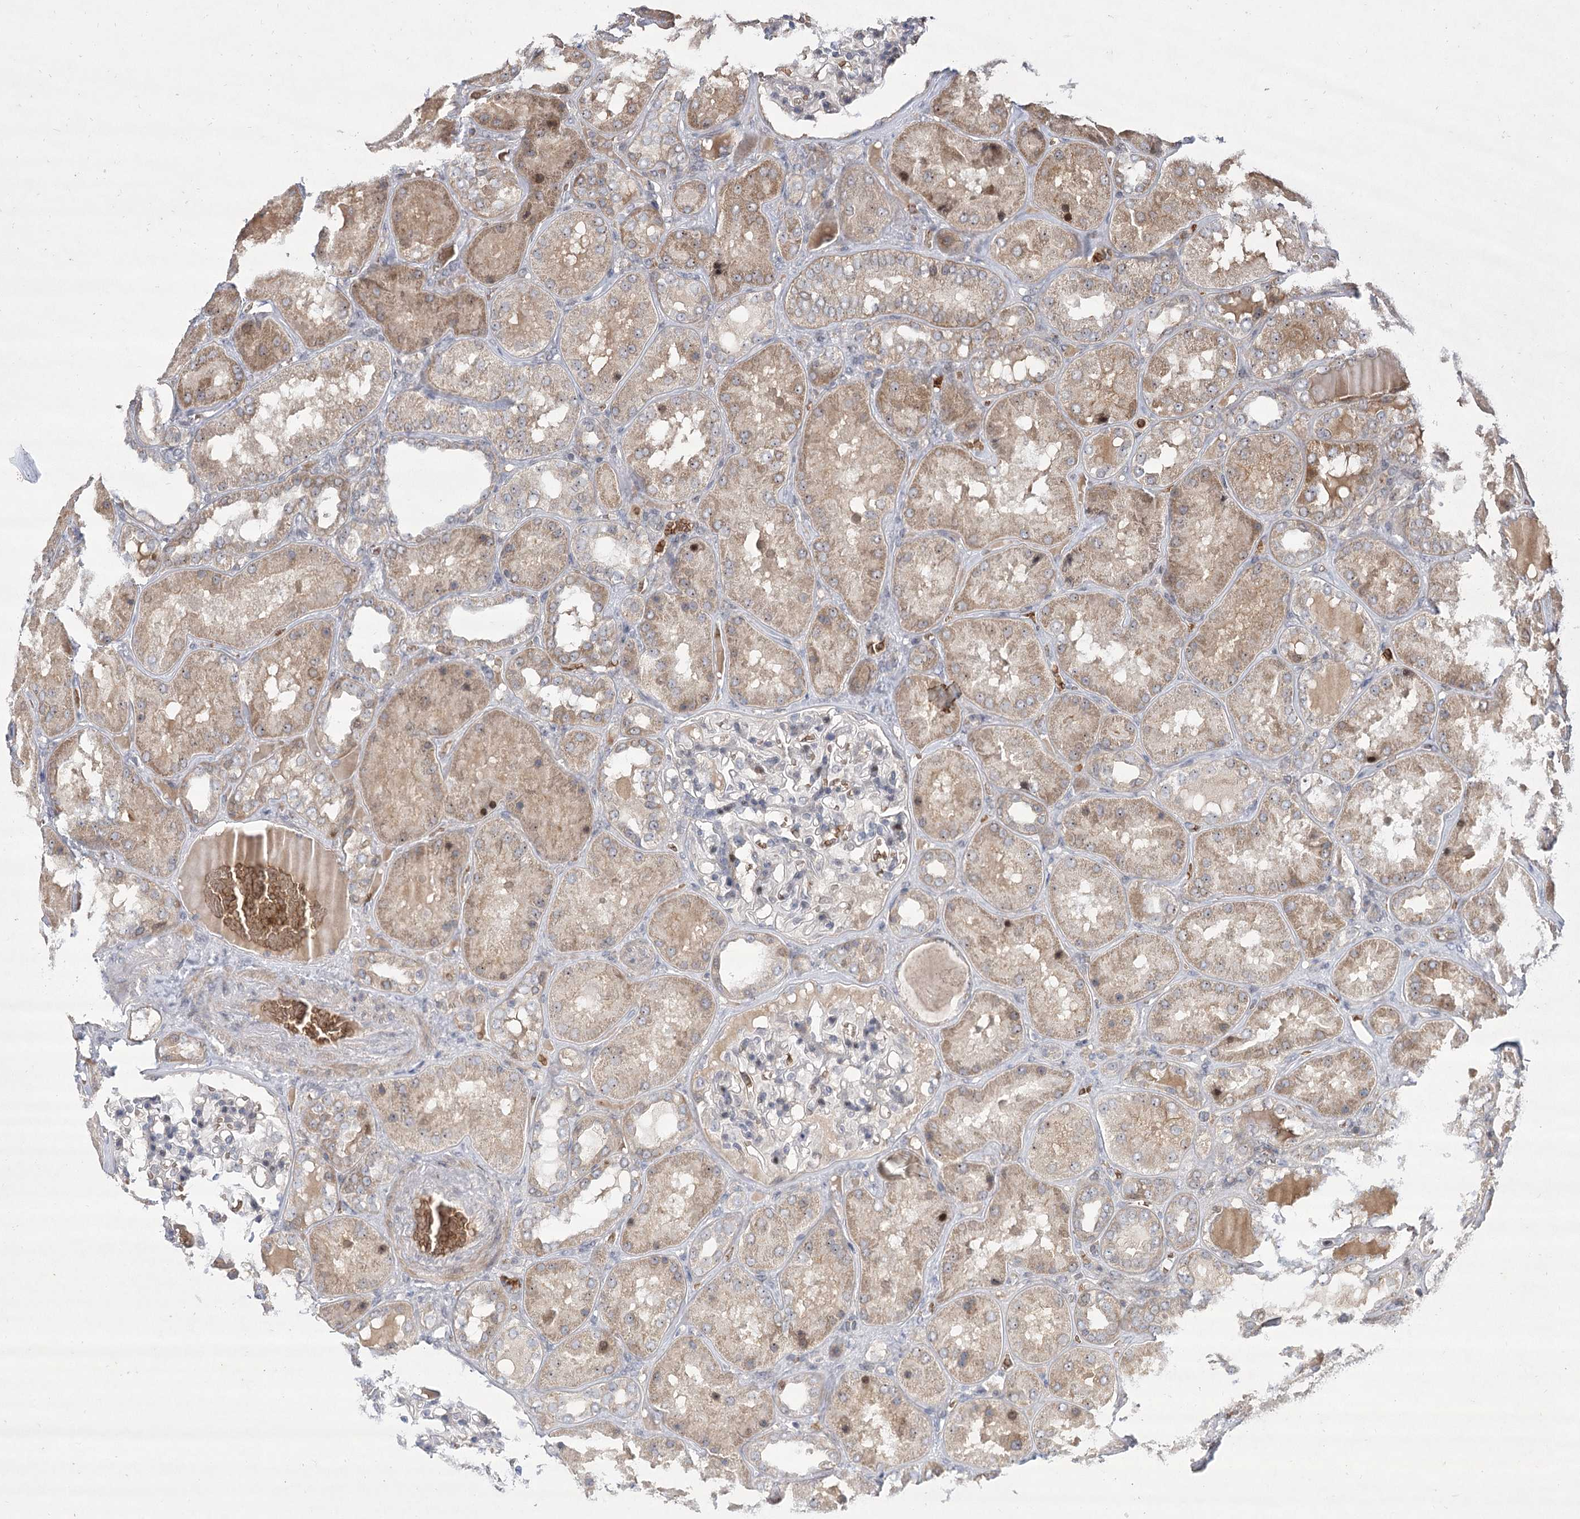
{"staining": {"intensity": "moderate", "quantity": "<25%", "location": "nuclear"}, "tissue": "kidney", "cell_type": "Cells in glomeruli", "image_type": "normal", "snomed": [{"axis": "morphology", "description": "Normal tissue, NOS"}, {"axis": "topography", "description": "Kidney"}], "caption": "The photomicrograph reveals staining of normal kidney, revealing moderate nuclear protein expression (brown color) within cells in glomeruli. (Brightfield microscopy of DAB IHC at high magnification).", "gene": "NSMCE4A", "patient": {"sex": "female", "age": 56}}